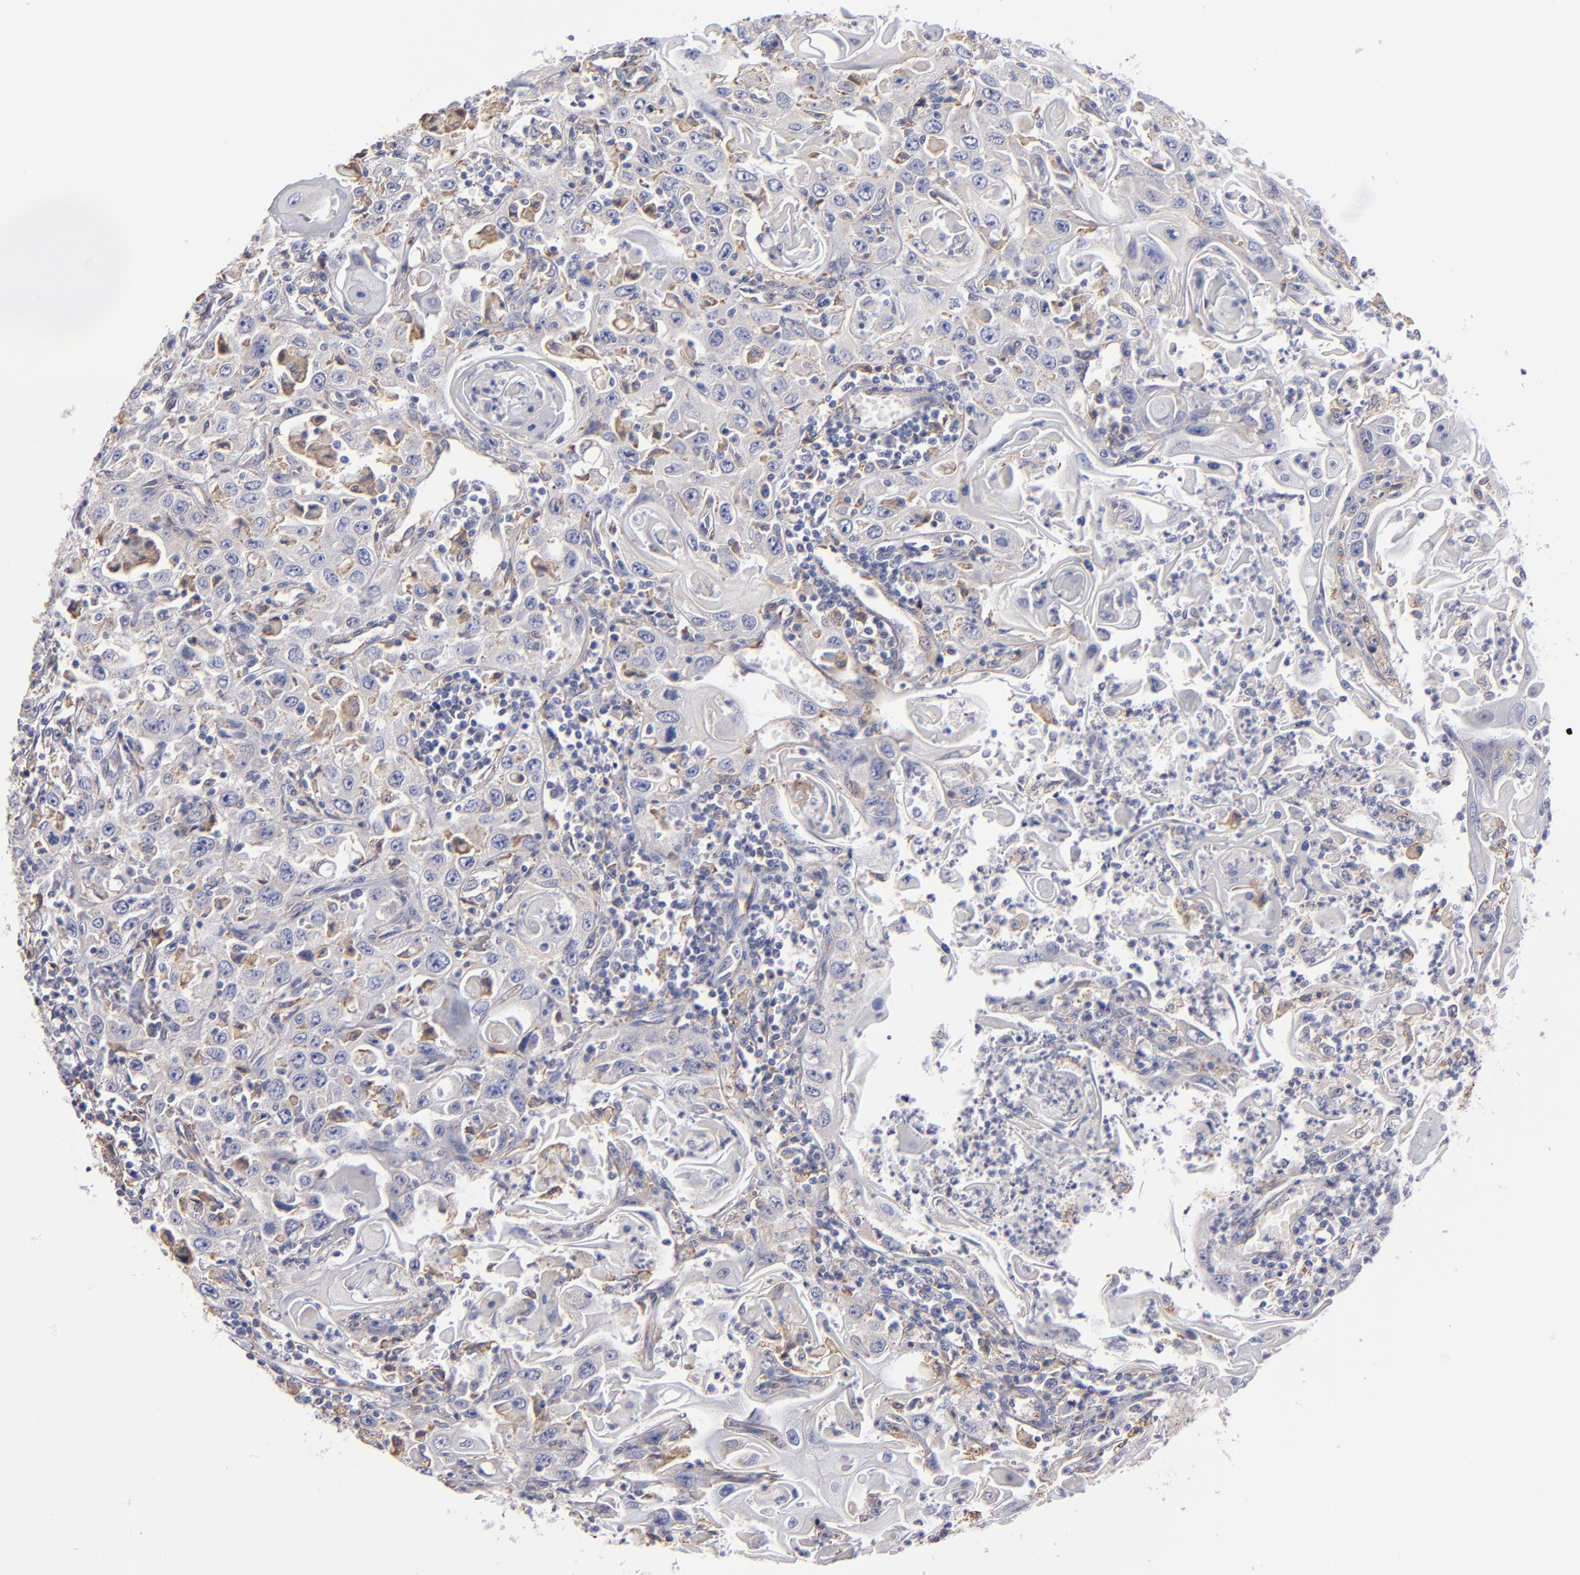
{"staining": {"intensity": "weak", "quantity": "25%-75%", "location": "cytoplasmic/membranous"}, "tissue": "head and neck cancer", "cell_type": "Tumor cells", "image_type": "cancer", "snomed": [{"axis": "morphology", "description": "Squamous cell carcinoma, NOS"}, {"axis": "topography", "description": "Oral tissue"}, {"axis": "topography", "description": "Head-Neck"}], "caption": "Protein analysis of head and neck squamous cell carcinoma tissue exhibits weak cytoplasmic/membranous positivity in about 25%-75% of tumor cells.", "gene": "MFGE8", "patient": {"sex": "female", "age": 76}}